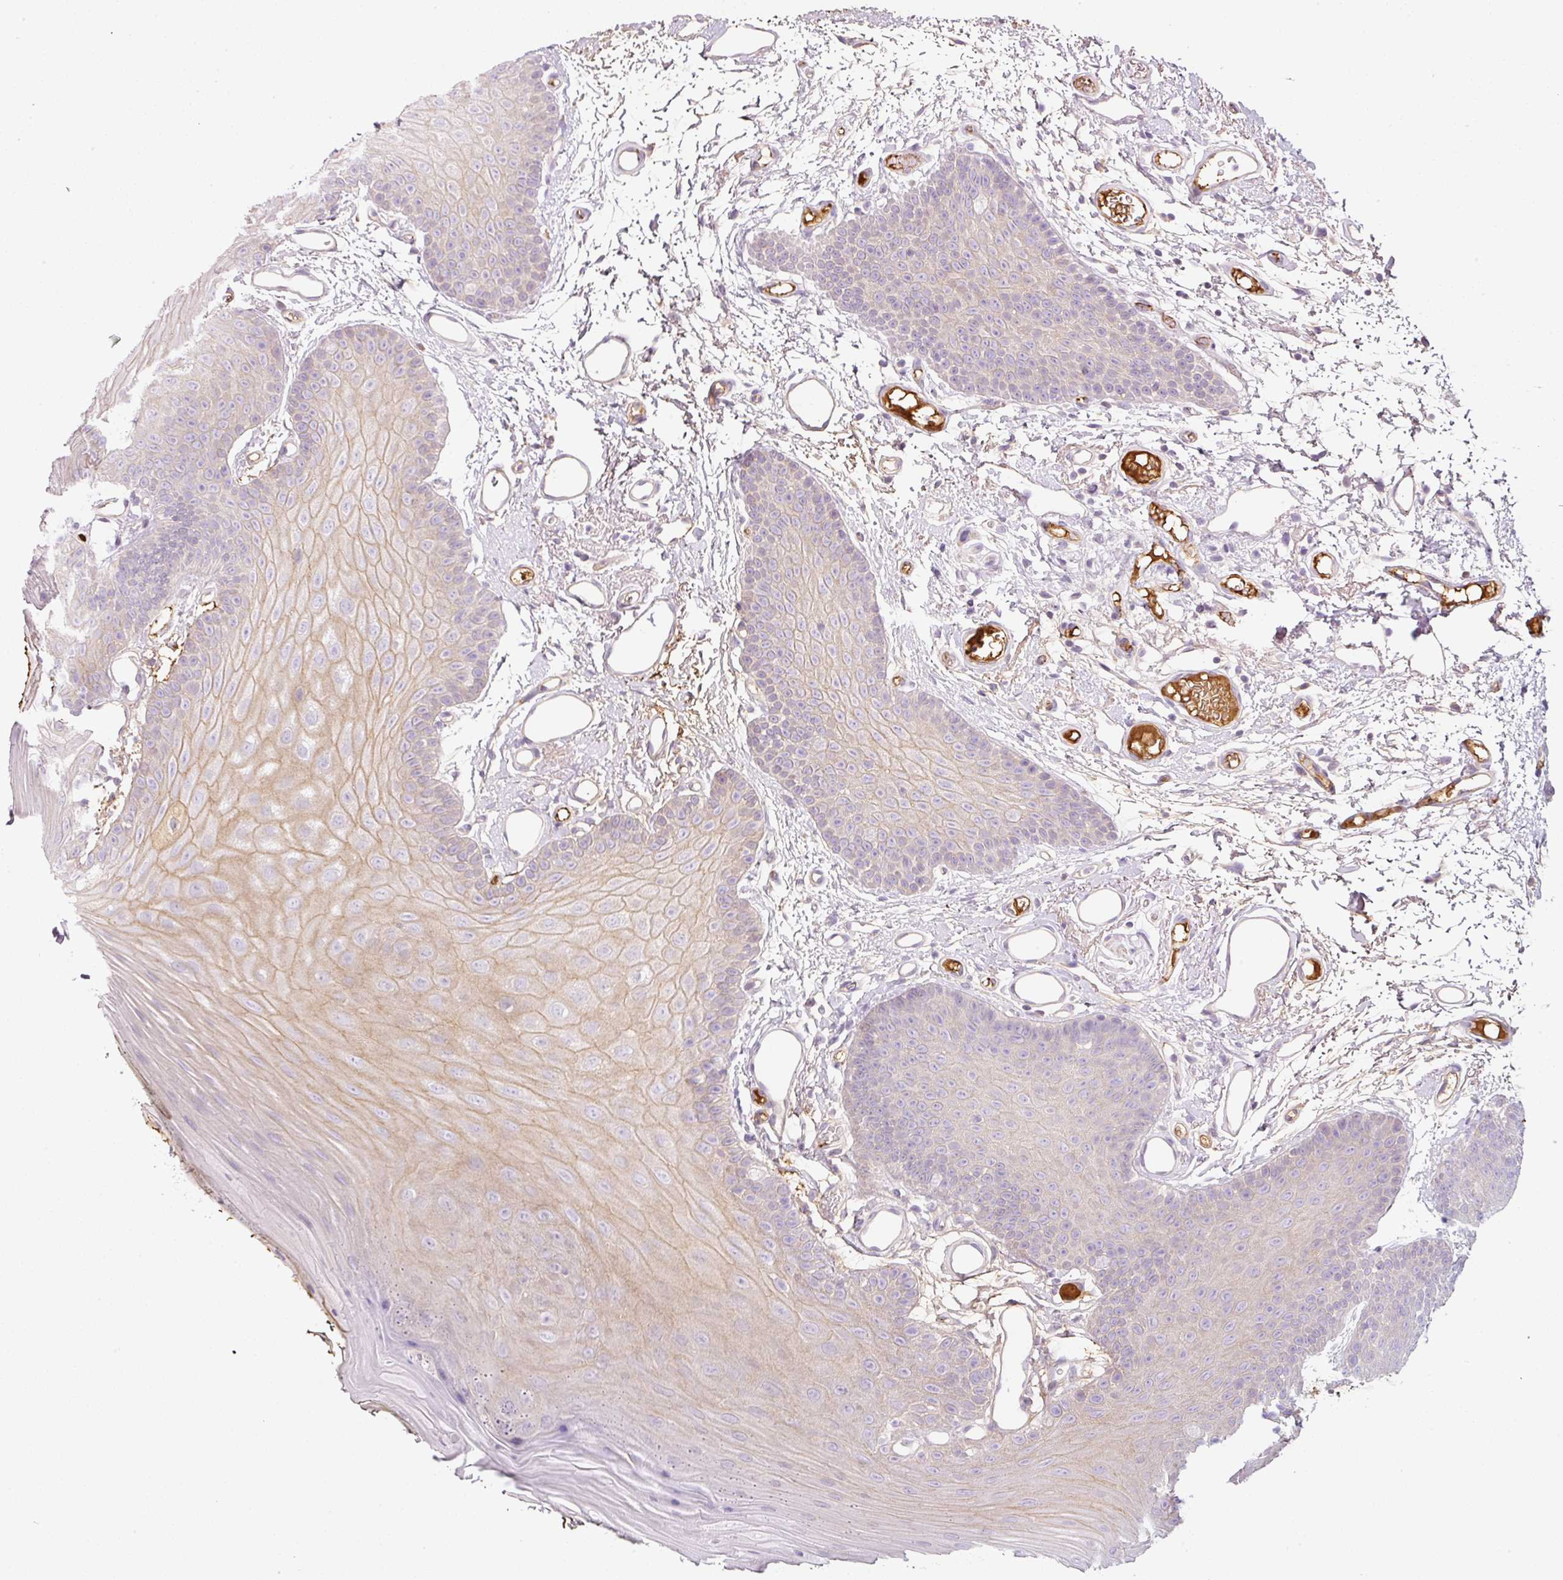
{"staining": {"intensity": "moderate", "quantity": "<25%", "location": "cytoplasmic/membranous"}, "tissue": "oral mucosa", "cell_type": "Squamous epithelial cells", "image_type": "normal", "snomed": [{"axis": "morphology", "description": "Normal tissue, NOS"}, {"axis": "morphology", "description": "Squamous cell carcinoma, NOS"}, {"axis": "topography", "description": "Oral tissue"}, {"axis": "topography", "description": "Head-Neck"}], "caption": "Squamous epithelial cells exhibit moderate cytoplasmic/membranous positivity in approximately <25% of cells in normal oral mucosa. The staining was performed using DAB (3,3'-diaminobenzidine) to visualize the protein expression in brown, while the nuclei were stained in blue with hematoxylin (Magnification: 20x).", "gene": "KPNA5", "patient": {"sex": "female", "age": 81}}